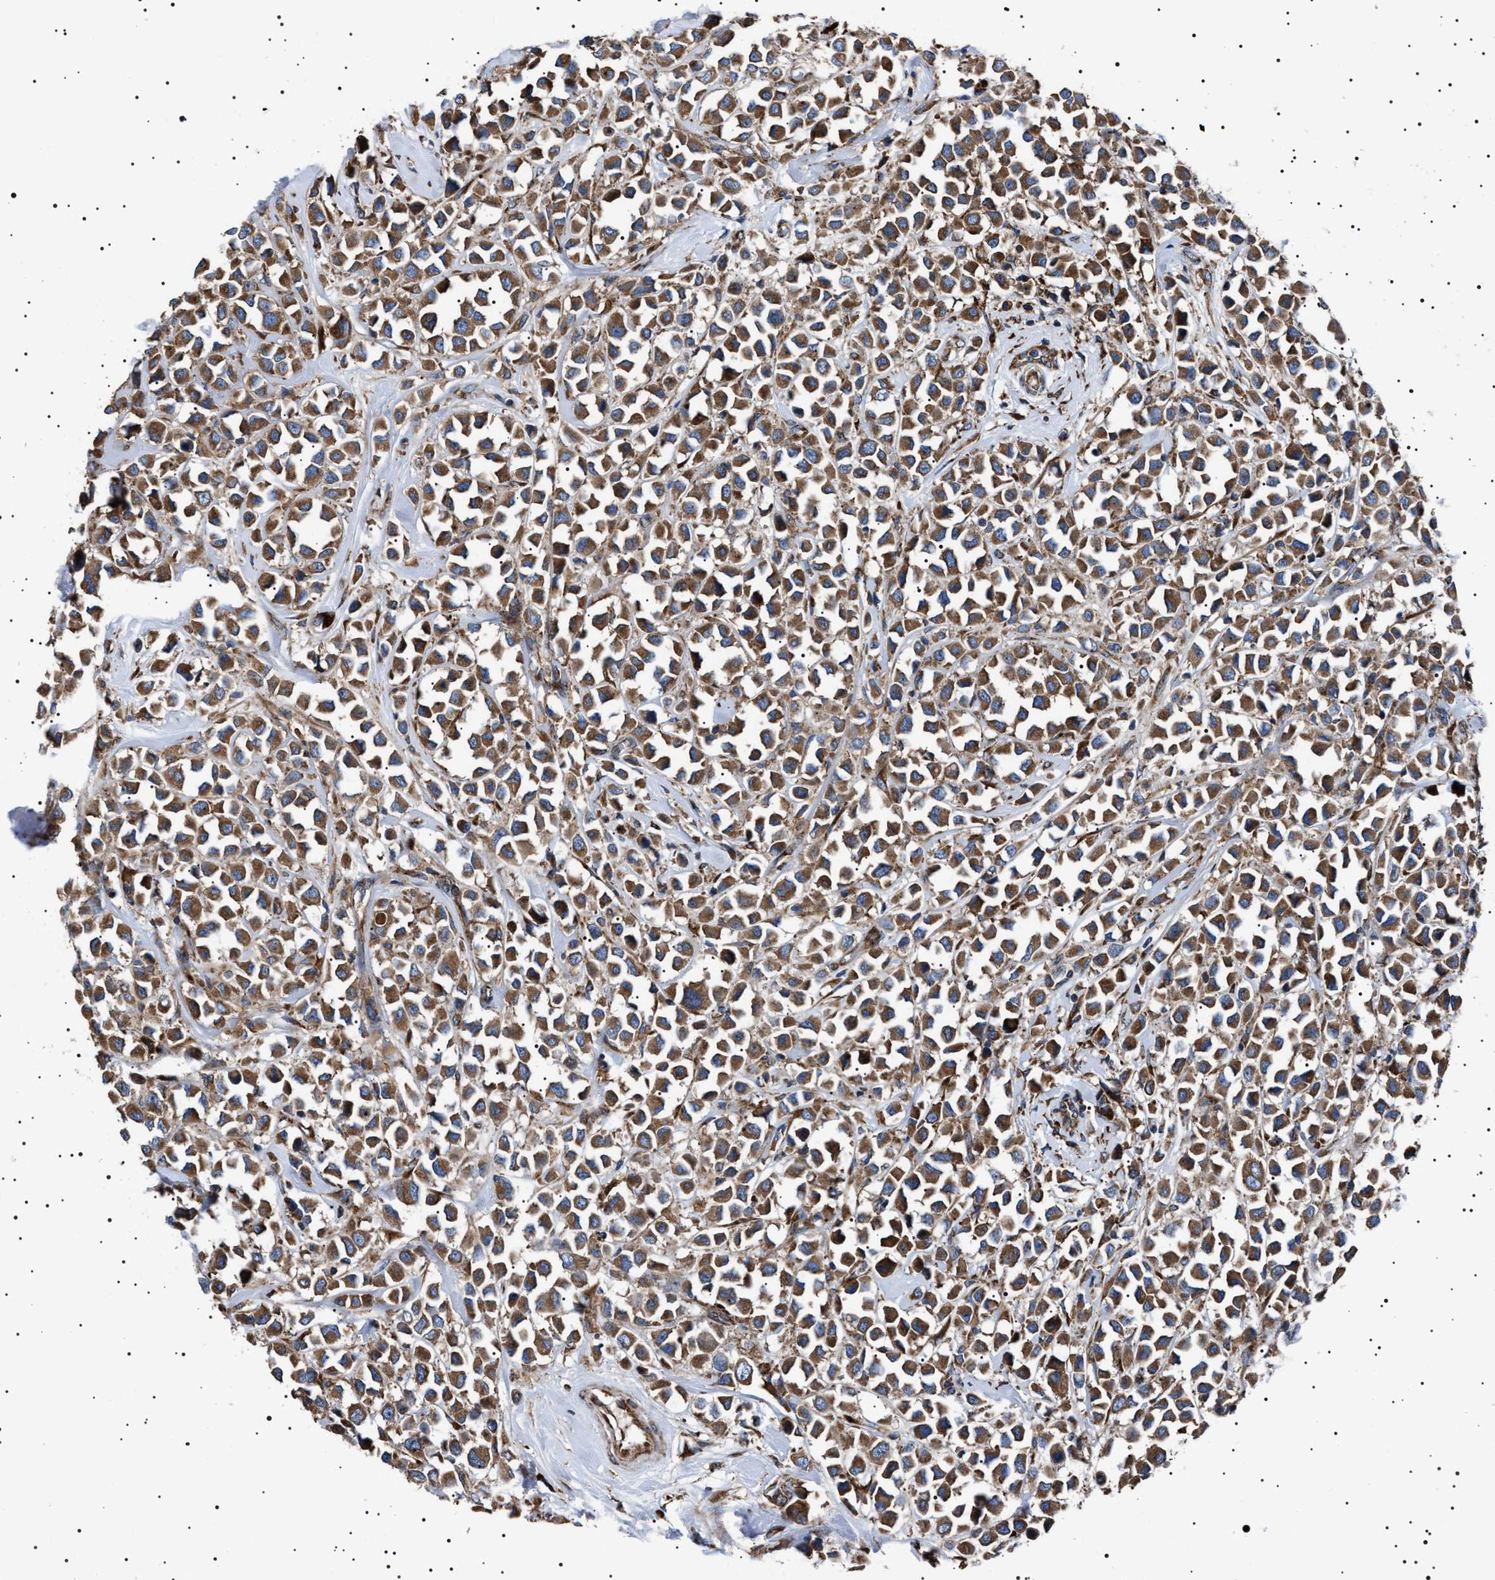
{"staining": {"intensity": "strong", "quantity": ">75%", "location": "cytoplasmic/membranous"}, "tissue": "breast cancer", "cell_type": "Tumor cells", "image_type": "cancer", "snomed": [{"axis": "morphology", "description": "Duct carcinoma"}, {"axis": "topography", "description": "Breast"}], "caption": "Protein expression analysis of human breast cancer (intraductal carcinoma) reveals strong cytoplasmic/membranous positivity in approximately >75% of tumor cells.", "gene": "TOP1MT", "patient": {"sex": "female", "age": 61}}